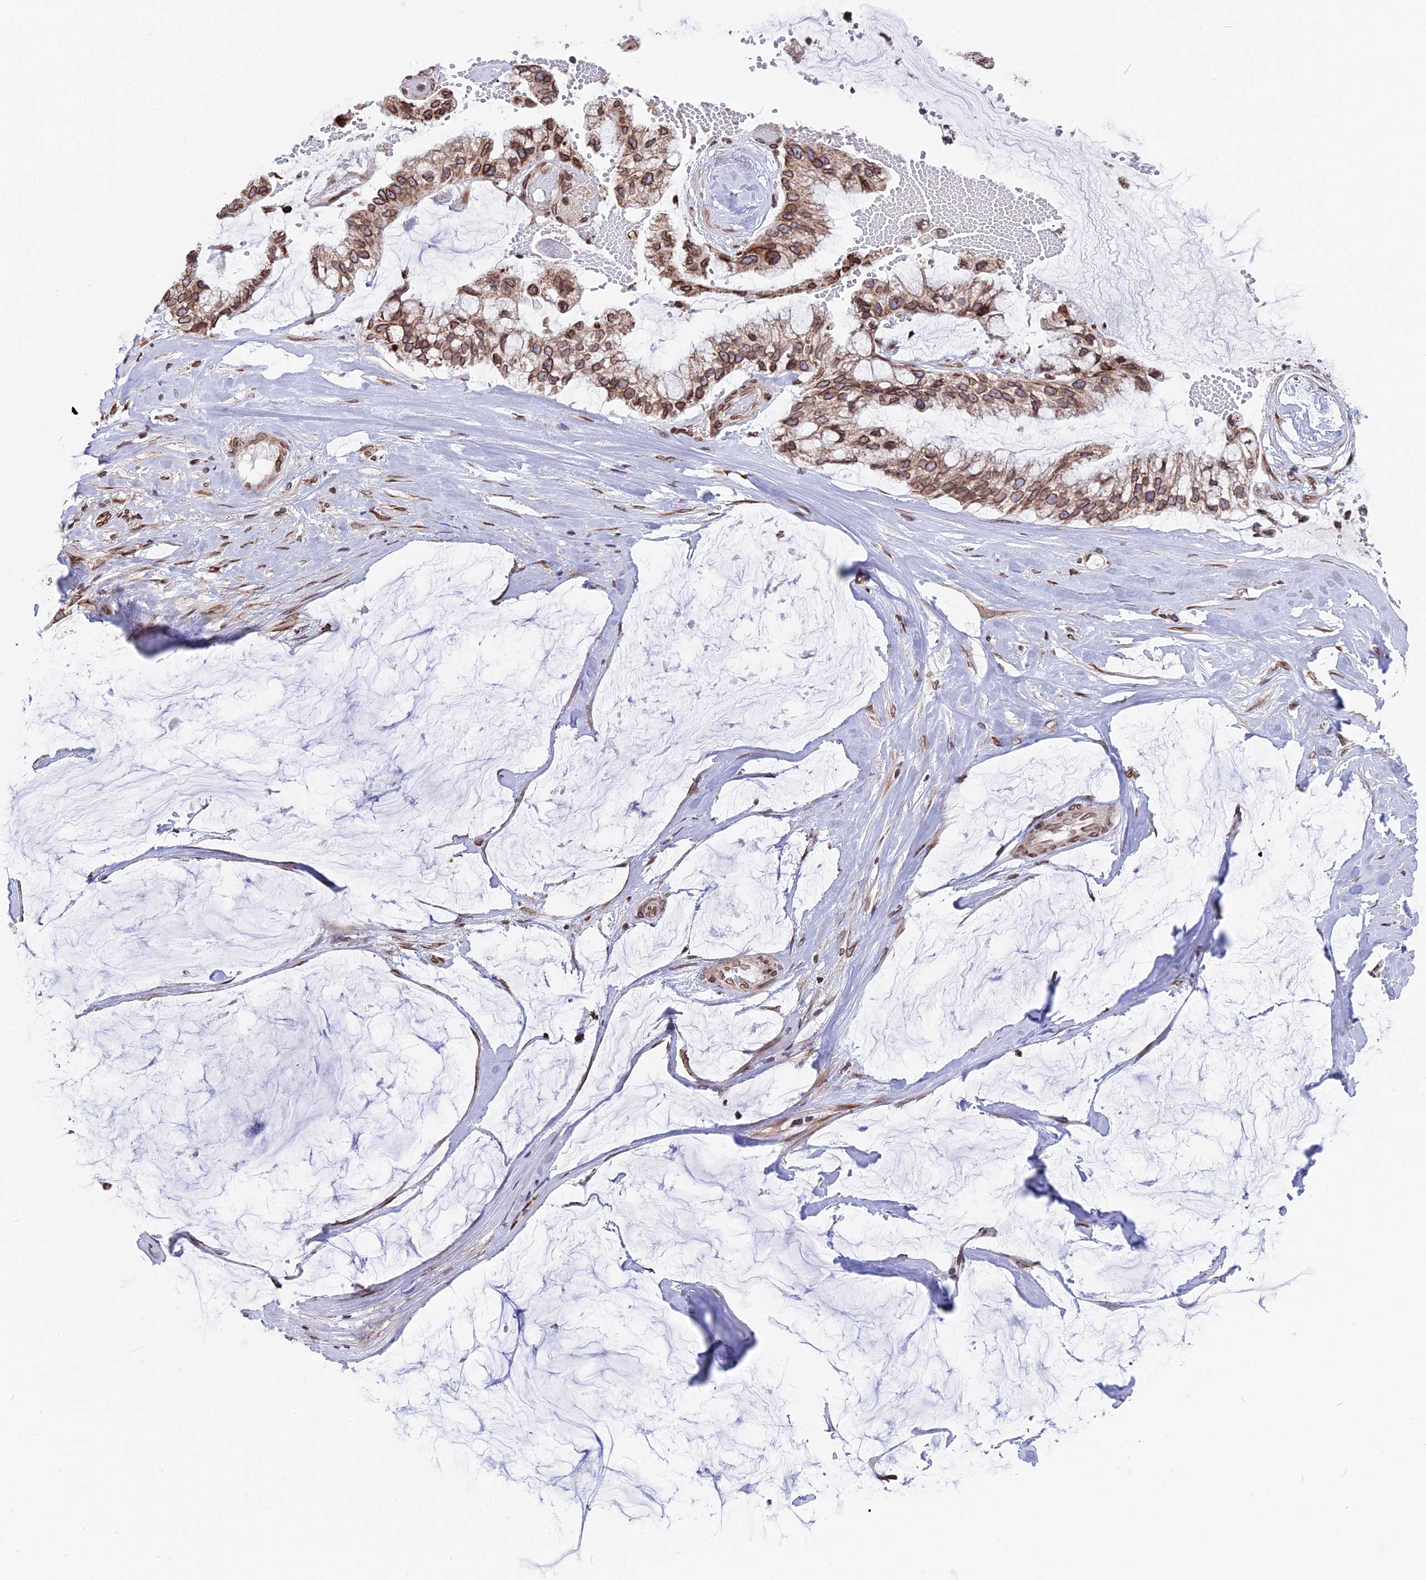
{"staining": {"intensity": "moderate", "quantity": ">75%", "location": "cytoplasmic/membranous,nuclear"}, "tissue": "ovarian cancer", "cell_type": "Tumor cells", "image_type": "cancer", "snomed": [{"axis": "morphology", "description": "Cystadenocarcinoma, mucinous, NOS"}, {"axis": "topography", "description": "Ovary"}], "caption": "Protein expression analysis of human ovarian cancer reveals moderate cytoplasmic/membranous and nuclear expression in approximately >75% of tumor cells.", "gene": "PTCHD4", "patient": {"sex": "female", "age": 39}}